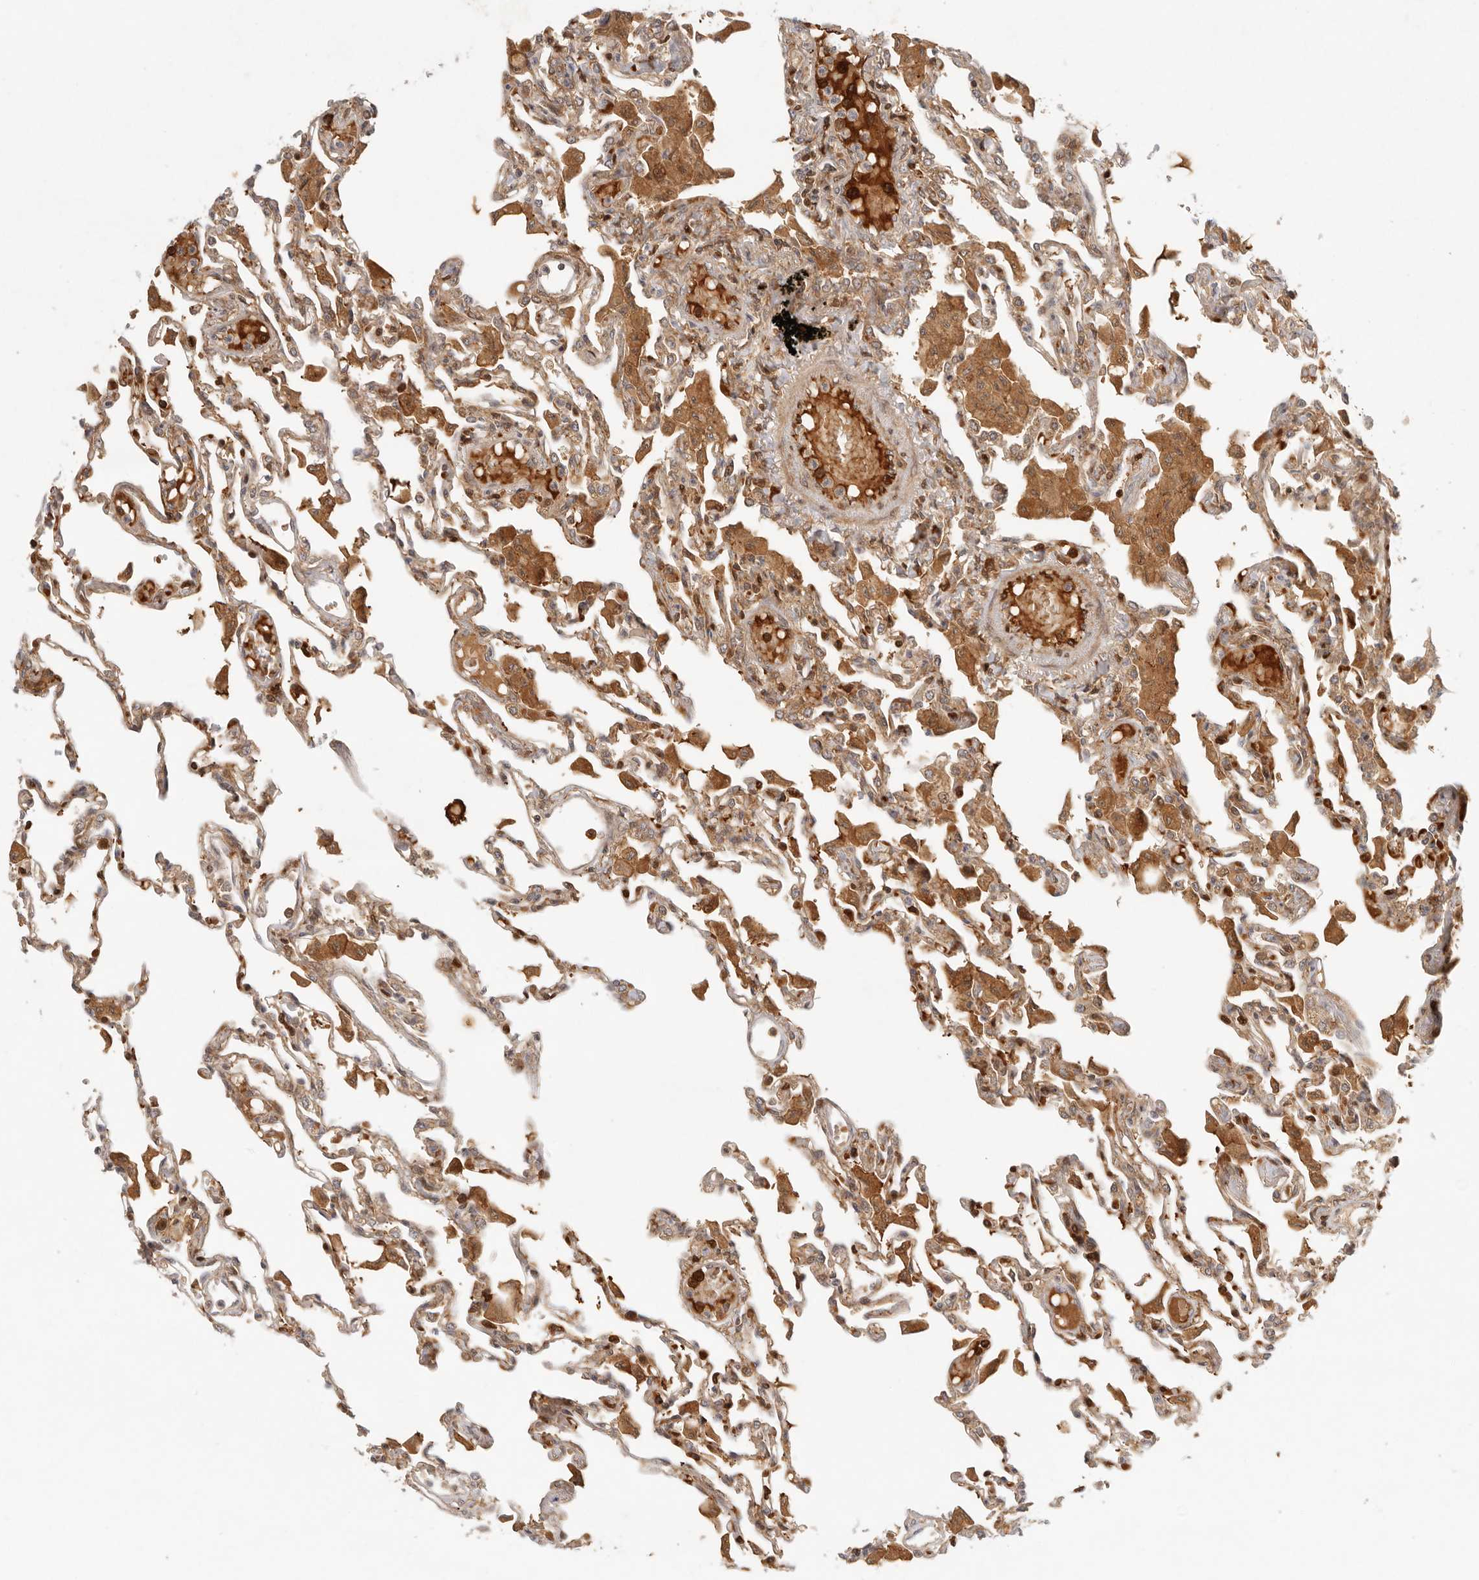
{"staining": {"intensity": "moderate", "quantity": ">75%", "location": "cytoplasmic/membranous,nuclear"}, "tissue": "lung", "cell_type": "Alveolar cells", "image_type": "normal", "snomed": [{"axis": "morphology", "description": "Normal tissue, NOS"}, {"axis": "topography", "description": "Bronchus"}, {"axis": "topography", "description": "Lung"}], "caption": "A high-resolution micrograph shows immunohistochemistry (IHC) staining of normal lung, which shows moderate cytoplasmic/membranous,nuclear expression in approximately >75% of alveolar cells.", "gene": "AHDC1", "patient": {"sex": "female", "age": 49}}